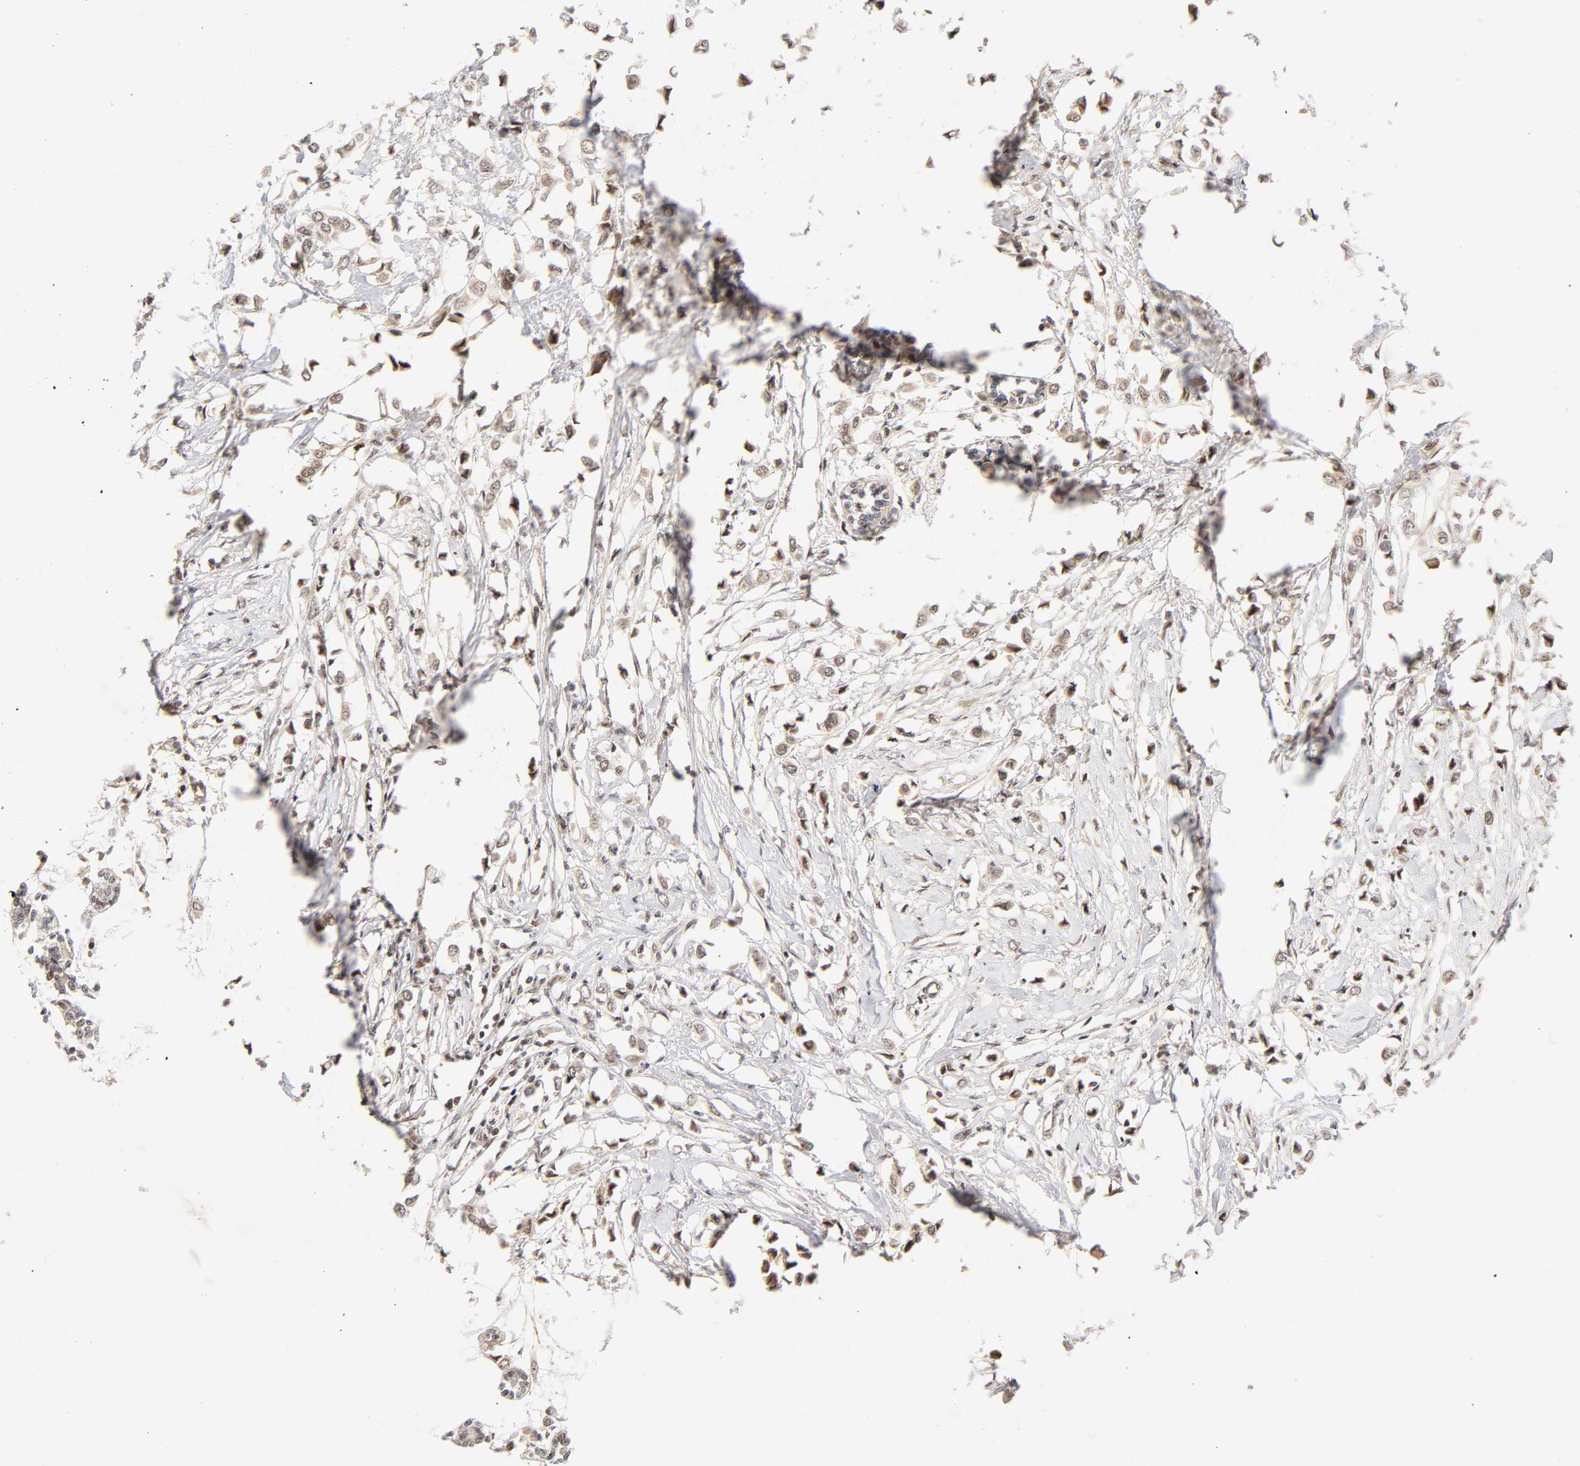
{"staining": {"intensity": "weak", "quantity": "25%-75%", "location": "cytoplasmic/membranous,nuclear"}, "tissue": "breast cancer", "cell_type": "Tumor cells", "image_type": "cancer", "snomed": [{"axis": "morphology", "description": "Lobular carcinoma"}, {"axis": "topography", "description": "Breast"}], "caption": "DAB (3,3'-diaminobenzidine) immunohistochemical staining of lobular carcinoma (breast) displays weak cytoplasmic/membranous and nuclear protein positivity in about 25%-75% of tumor cells. Immunohistochemistry (ihc) stains the protein in brown and the nuclei are stained blue.", "gene": "TAF10", "patient": {"sex": "female", "age": 51}}